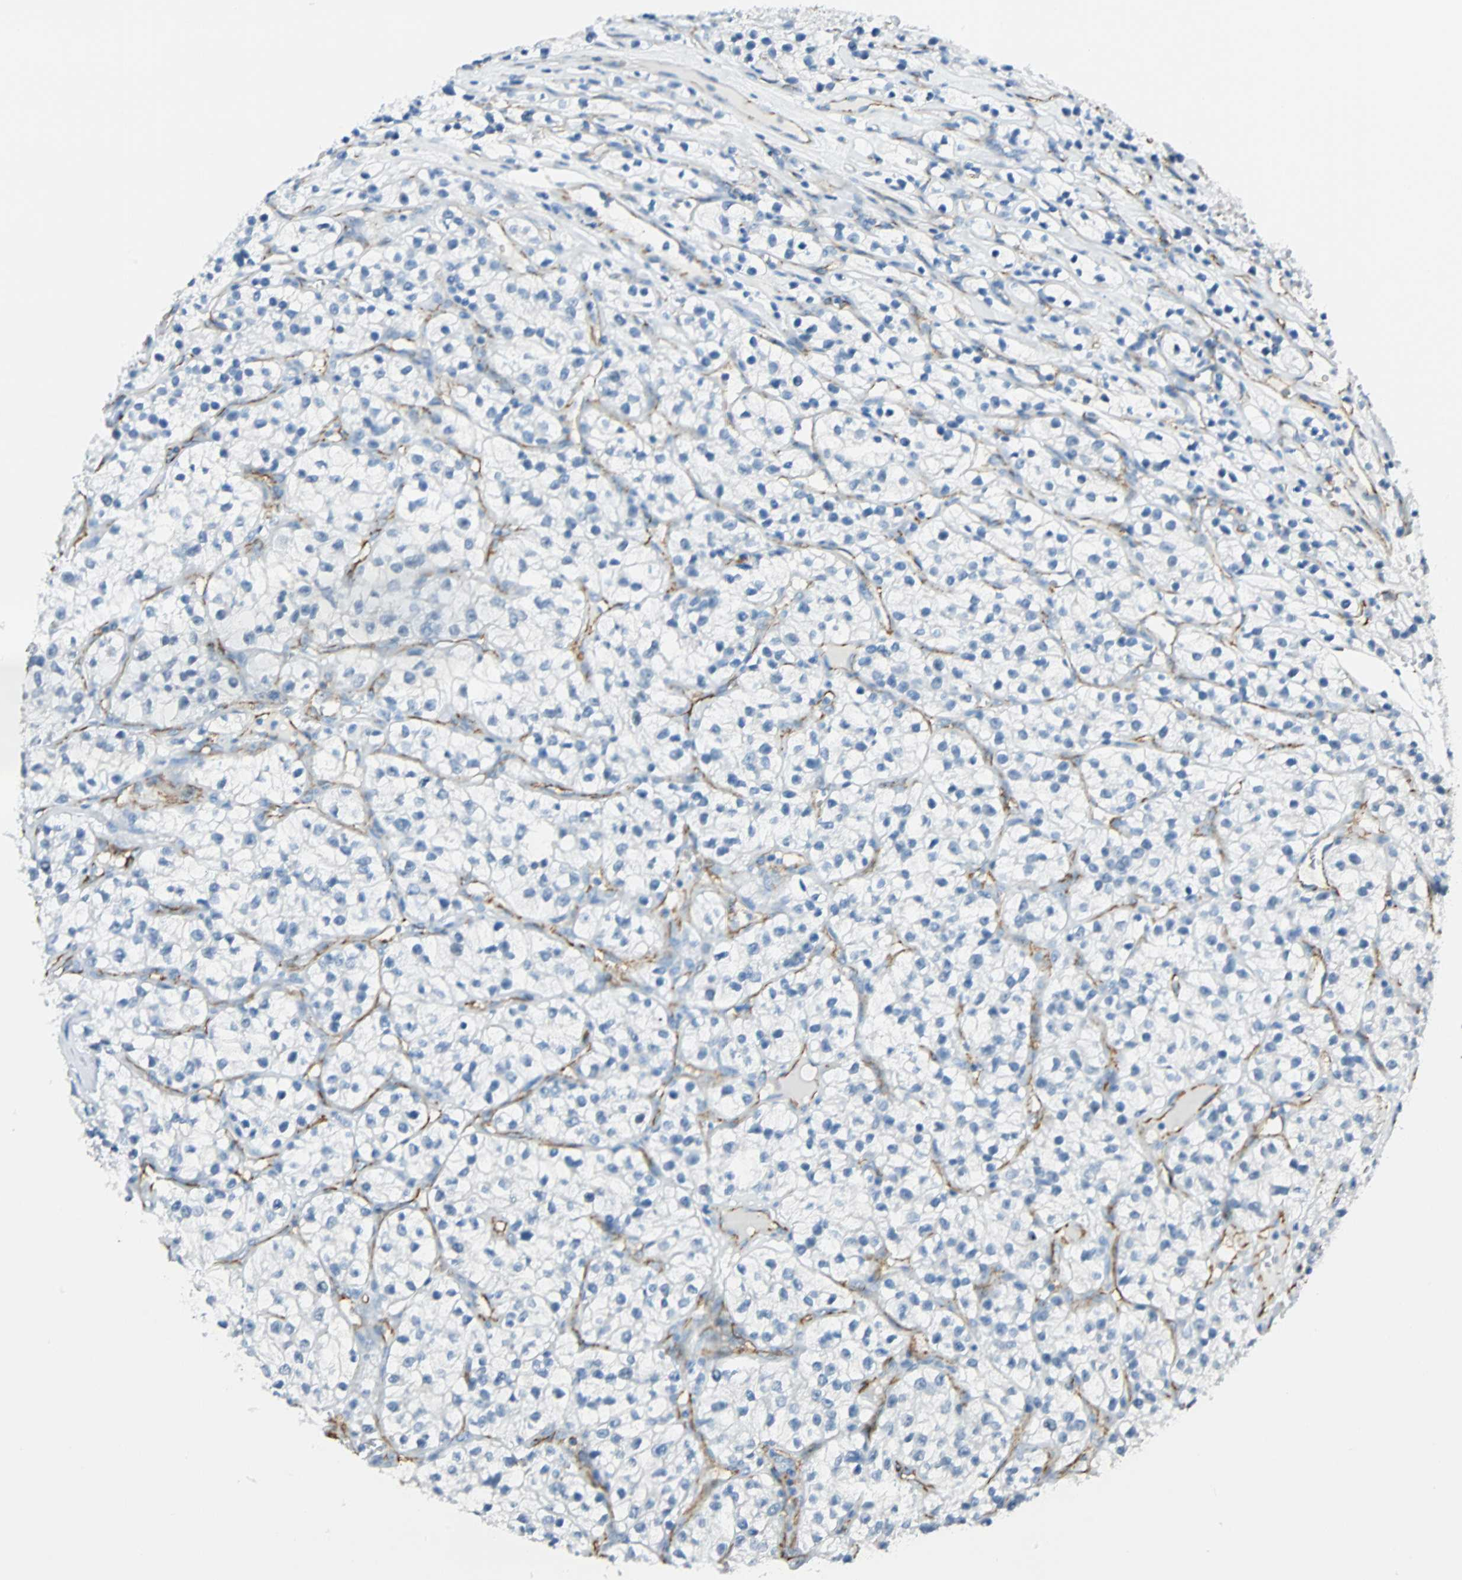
{"staining": {"intensity": "negative", "quantity": "none", "location": "none"}, "tissue": "renal cancer", "cell_type": "Tumor cells", "image_type": "cancer", "snomed": [{"axis": "morphology", "description": "Adenocarcinoma, NOS"}, {"axis": "topography", "description": "Kidney"}], "caption": "Tumor cells show no significant staining in adenocarcinoma (renal).", "gene": "VPS9D1", "patient": {"sex": "female", "age": 57}}